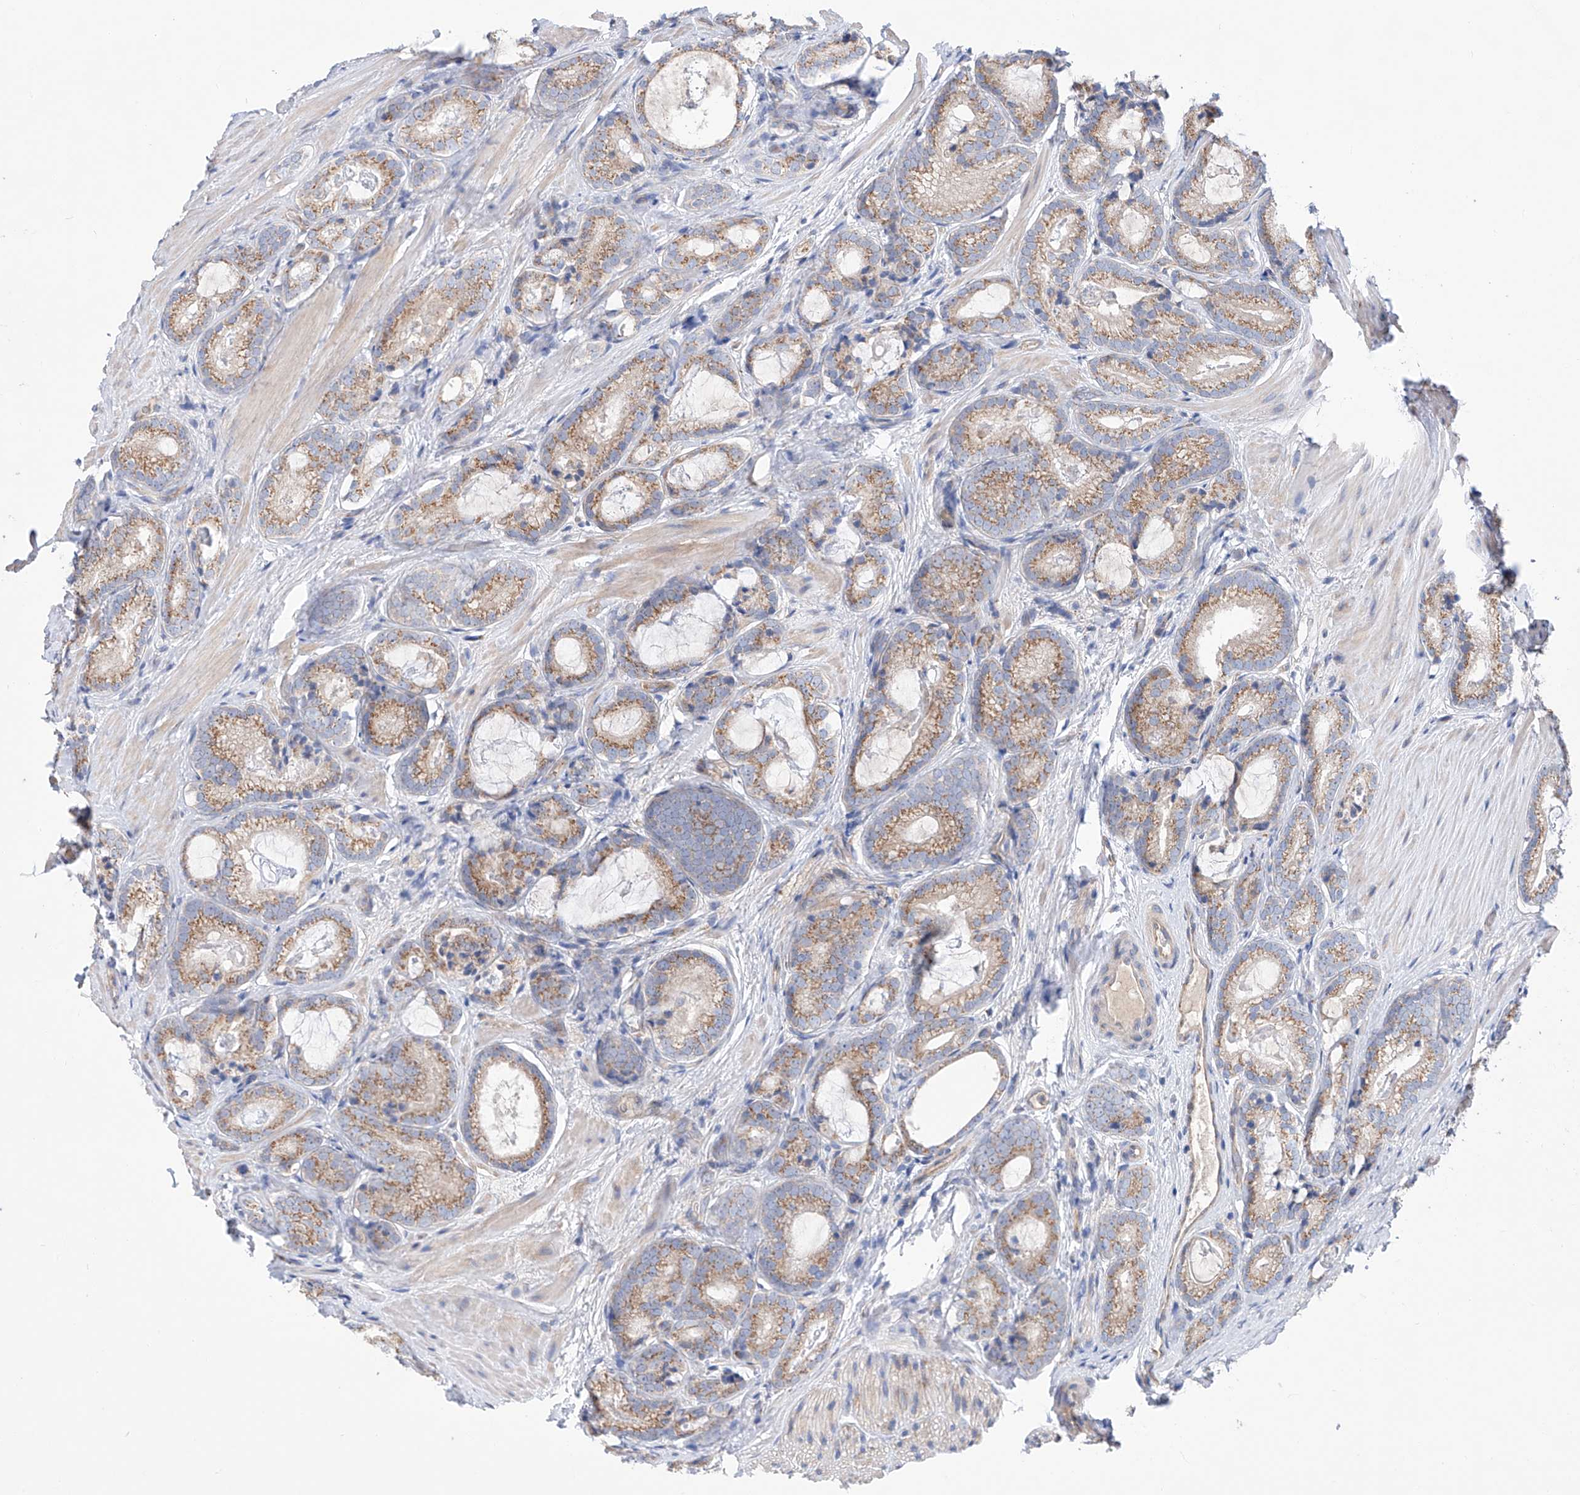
{"staining": {"intensity": "weak", "quantity": ">75%", "location": "cytoplasmic/membranous"}, "tissue": "prostate cancer", "cell_type": "Tumor cells", "image_type": "cancer", "snomed": [{"axis": "morphology", "description": "Adenocarcinoma, High grade"}, {"axis": "topography", "description": "Prostate"}], "caption": "Prostate high-grade adenocarcinoma tissue exhibits weak cytoplasmic/membranous positivity in about >75% of tumor cells", "gene": "SLC22A7", "patient": {"sex": "male", "age": 63}}